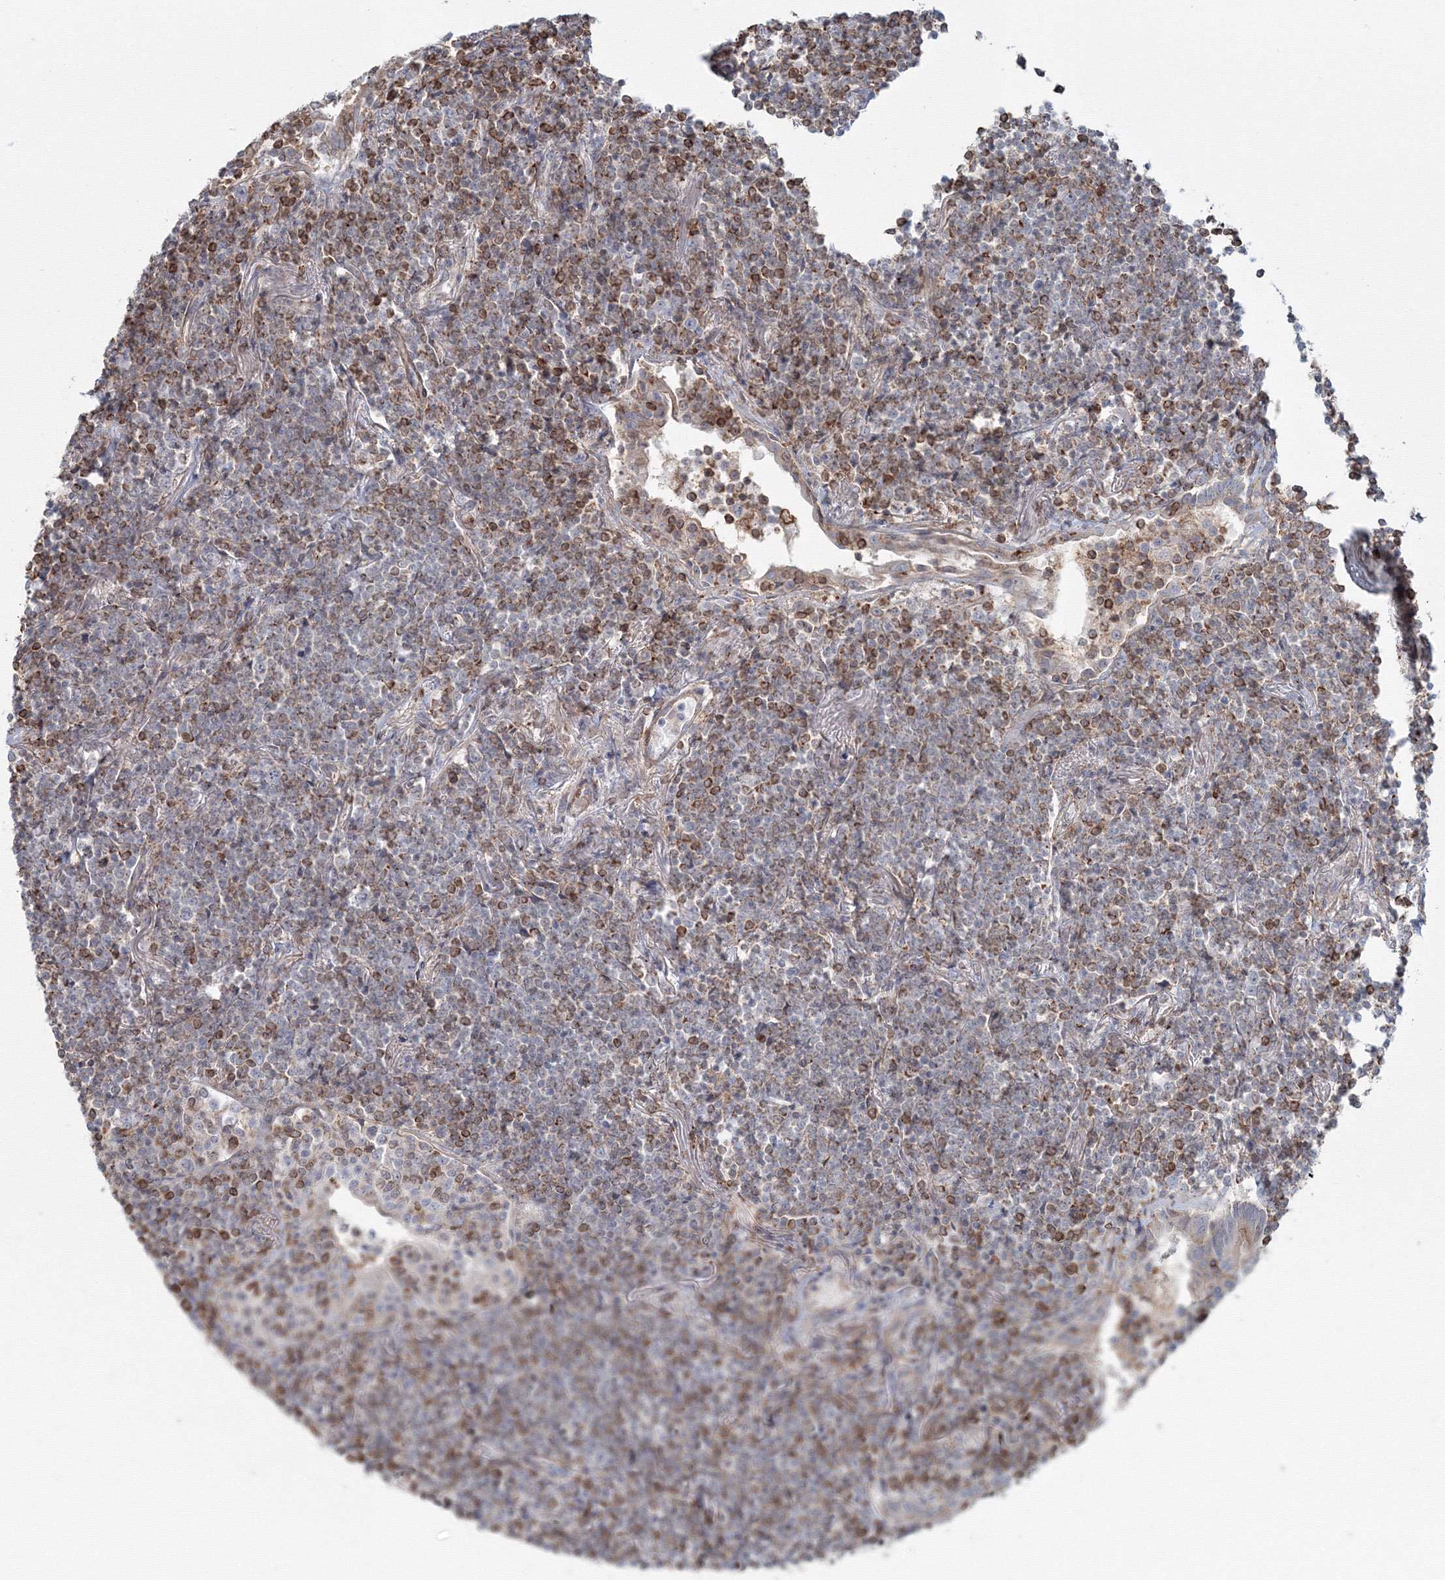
{"staining": {"intensity": "negative", "quantity": "none", "location": "none"}, "tissue": "lymphoma", "cell_type": "Tumor cells", "image_type": "cancer", "snomed": [{"axis": "morphology", "description": "Malignant lymphoma, non-Hodgkin's type, Low grade"}, {"axis": "topography", "description": "Lung"}], "caption": "Immunohistochemistry of human malignant lymphoma, non-Hodgkin's type (low-grade) reveals no expression in tumor cells.", "gene": "SH3PXD2A", "patient": {"sex": "female", "age": 71}}